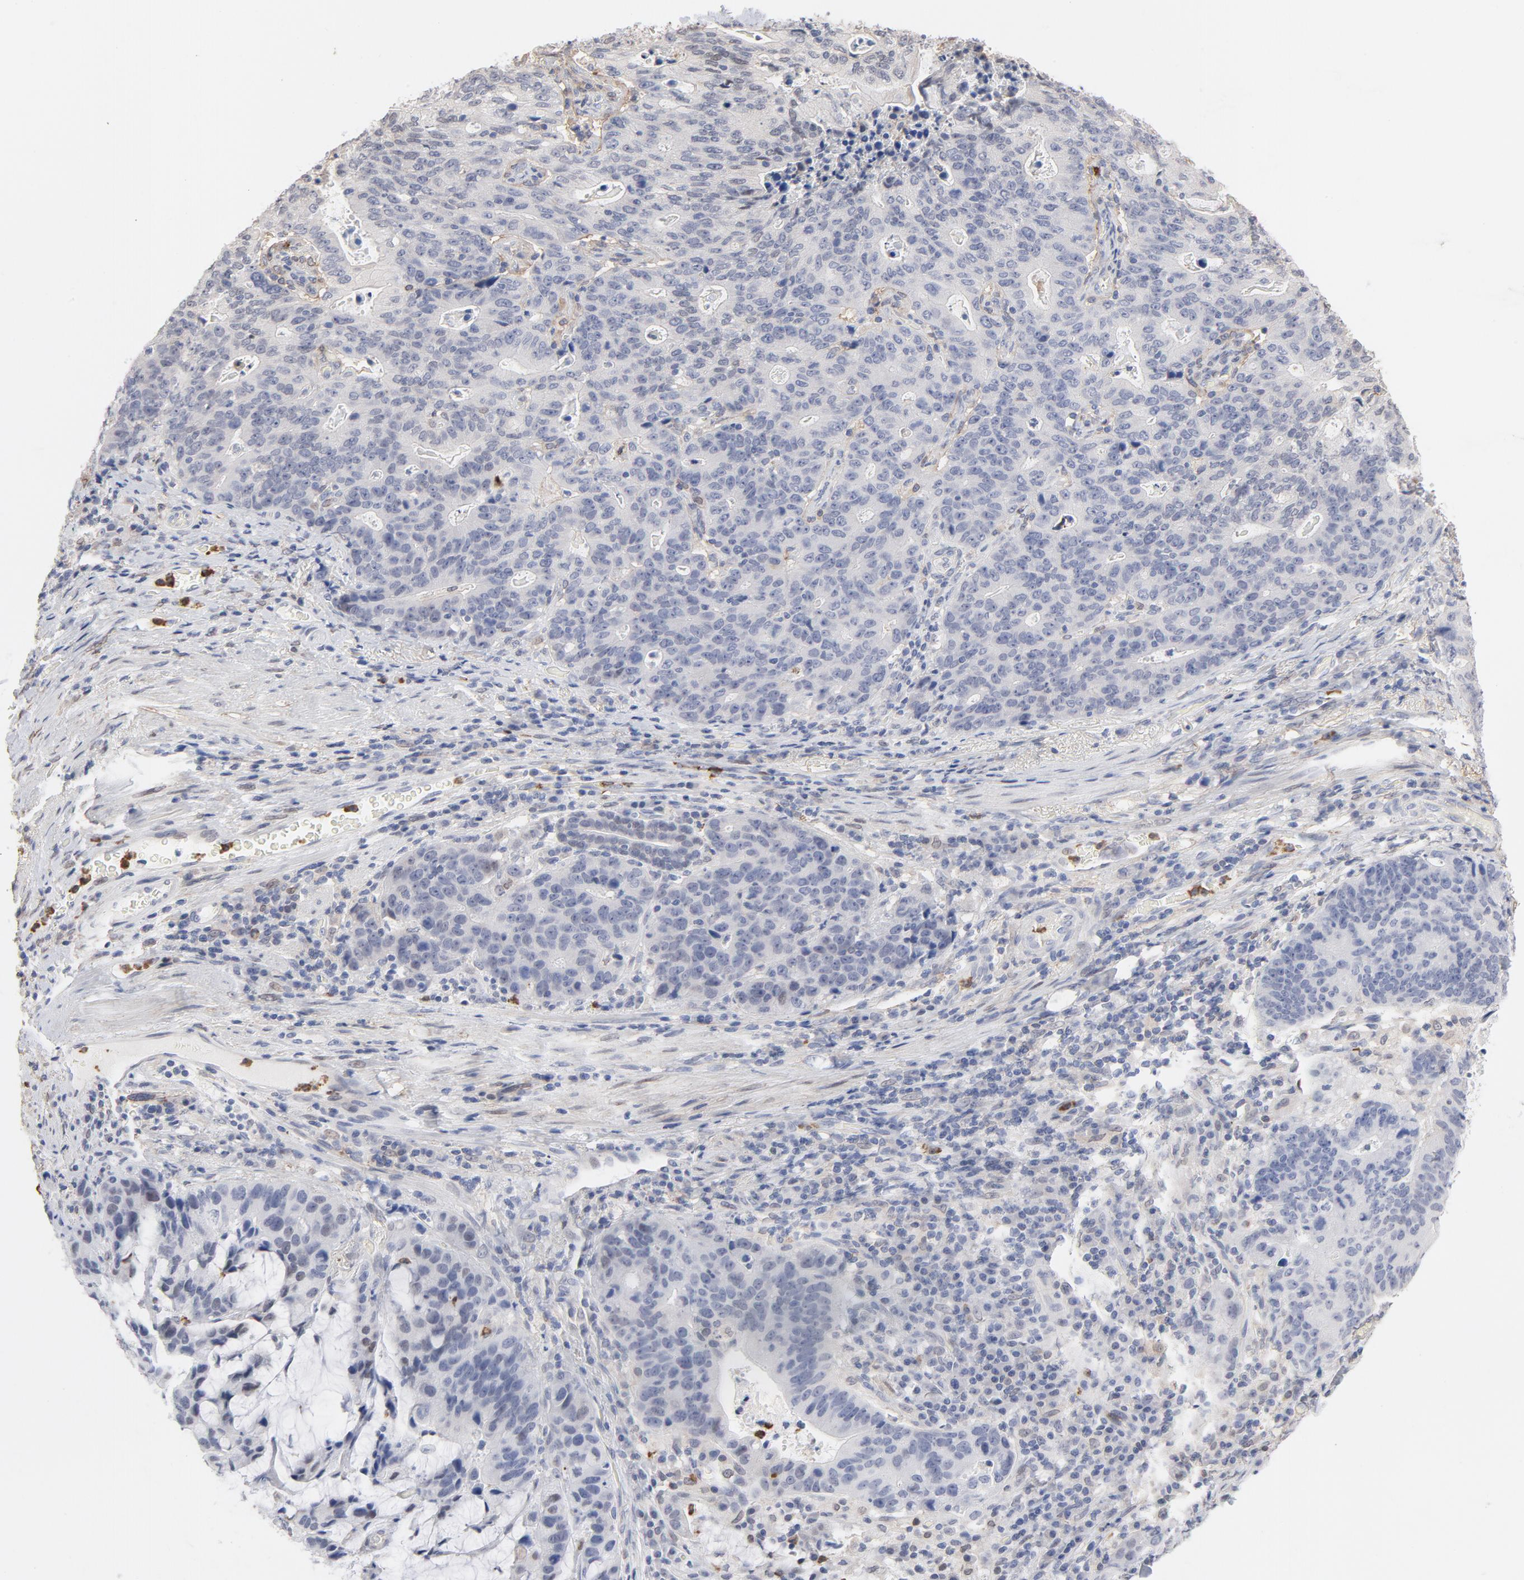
{"staining": {"intensity": "negative", "quantity": "none", "location": "none"}, "tissue": "stomach cancer", "cell_type": "Tumor cells", "image_type": "cancer", "snomed": [{"axis": "morphology", "description": "Adenocarcinoma, NOS"}, {"axis": "topography", "description": "Esophagus"}, {"axis": "topography", "description": "Stomach"}], "caption": "This is an immunohistochemistry histopathology image of stomach cancer (adenocarcinoma). There is no staining in tumor cells.", "gene": "PNMA1", "patient": {"sex": "male", "age": 74}}